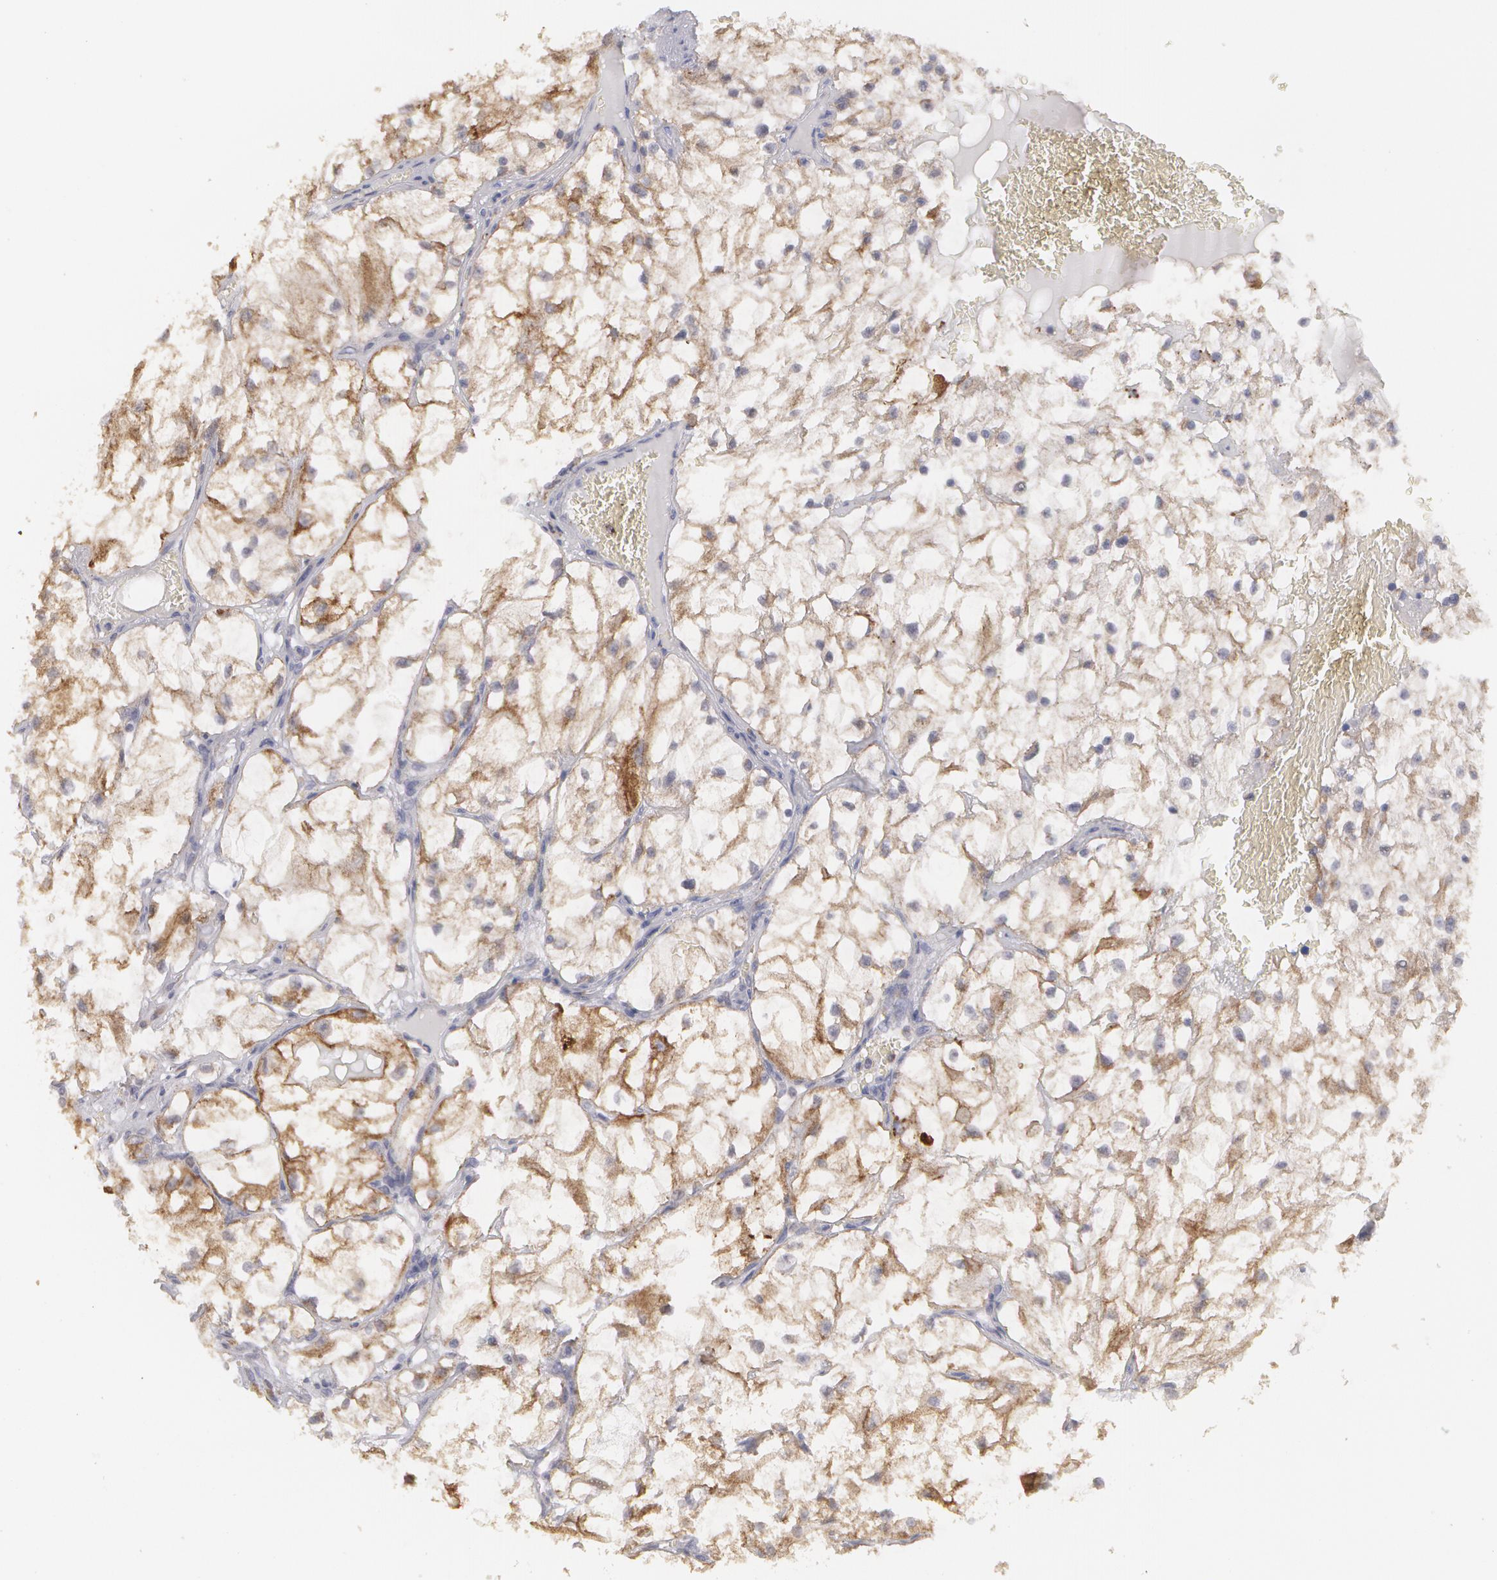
{"staining": {"intensity": "moderate", "quantity": ">75%", "location": "cytoplasmic/membranous"}, "tissue": "renal cancer", "cell_type": "Tumor cells", "image_type": "cancer", "snomed": [{"axis": "morphology", "description": "Adenocarcinoma, NOS"}, {"axis": "topography", "description": "Kidney"}], "caption": "A histopathology image of adenocarcinoma (renal) stained for a protein demonstrates moderate cytoplasmic/membranous brown staining in tumor cells. (brown staining indicates protein expression, while blue staining denotes nuclei).", "gene": "MTHFD1", "patient": {"sex": "male", "age": 61}}